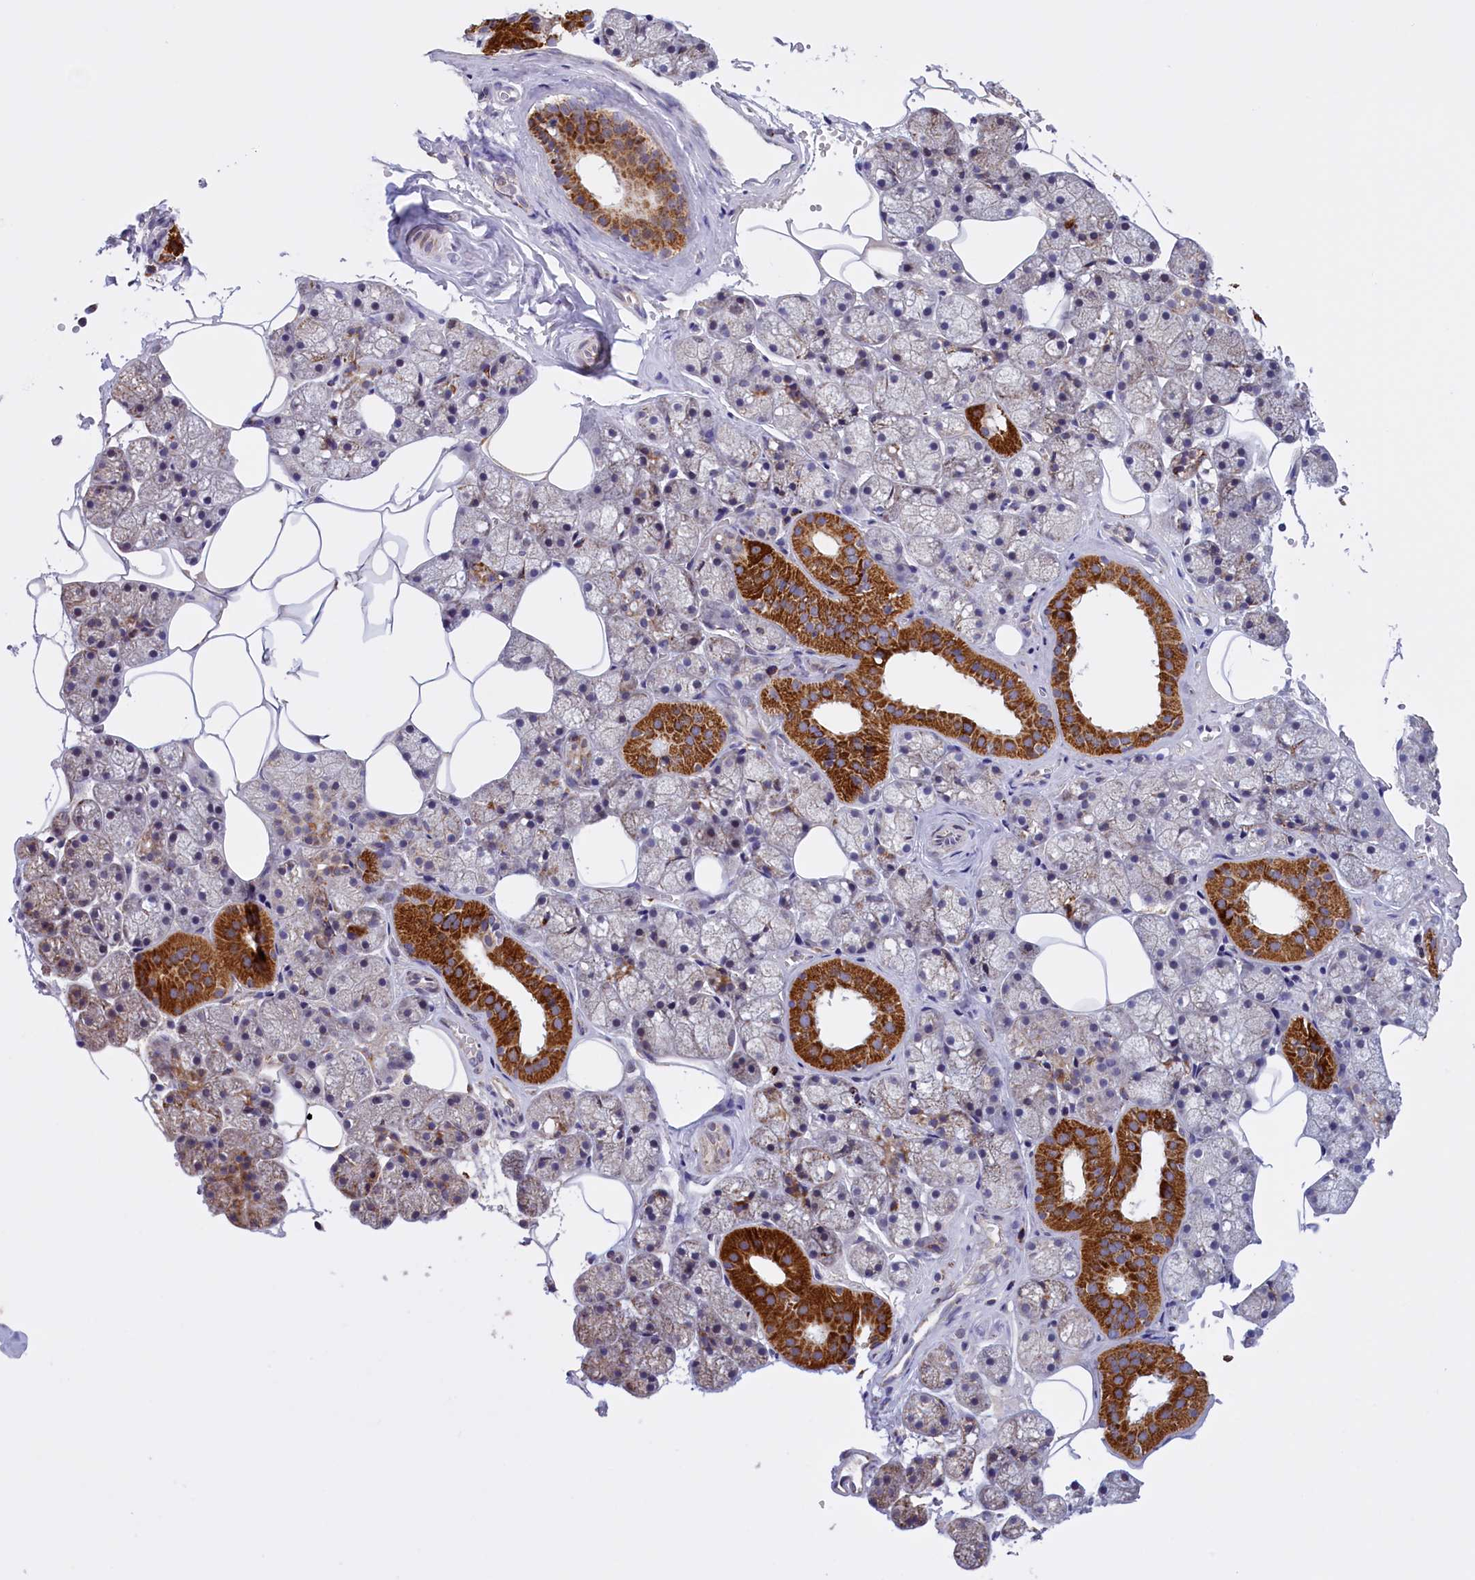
{"staining": {"intensity": "strong", "quantity": "<25%", "location": "cytoplasmic/membranous"}, "tissue": "salivary gland", "cell_type": "Glandular cells", "image_type": "normal", "snomed": [{"axis": "morphology", "description": "Normal tissue, NOS"}, {"axis": "topography", "description": "Salivary gland"}], "caption": "Strong cytoplasmic/membranous staining is identified in approximately <25% of glandular cells in unremarkable salivary gland.", "gene": "FAM149B1", "patient": {"sex": "male", "age": 62}}